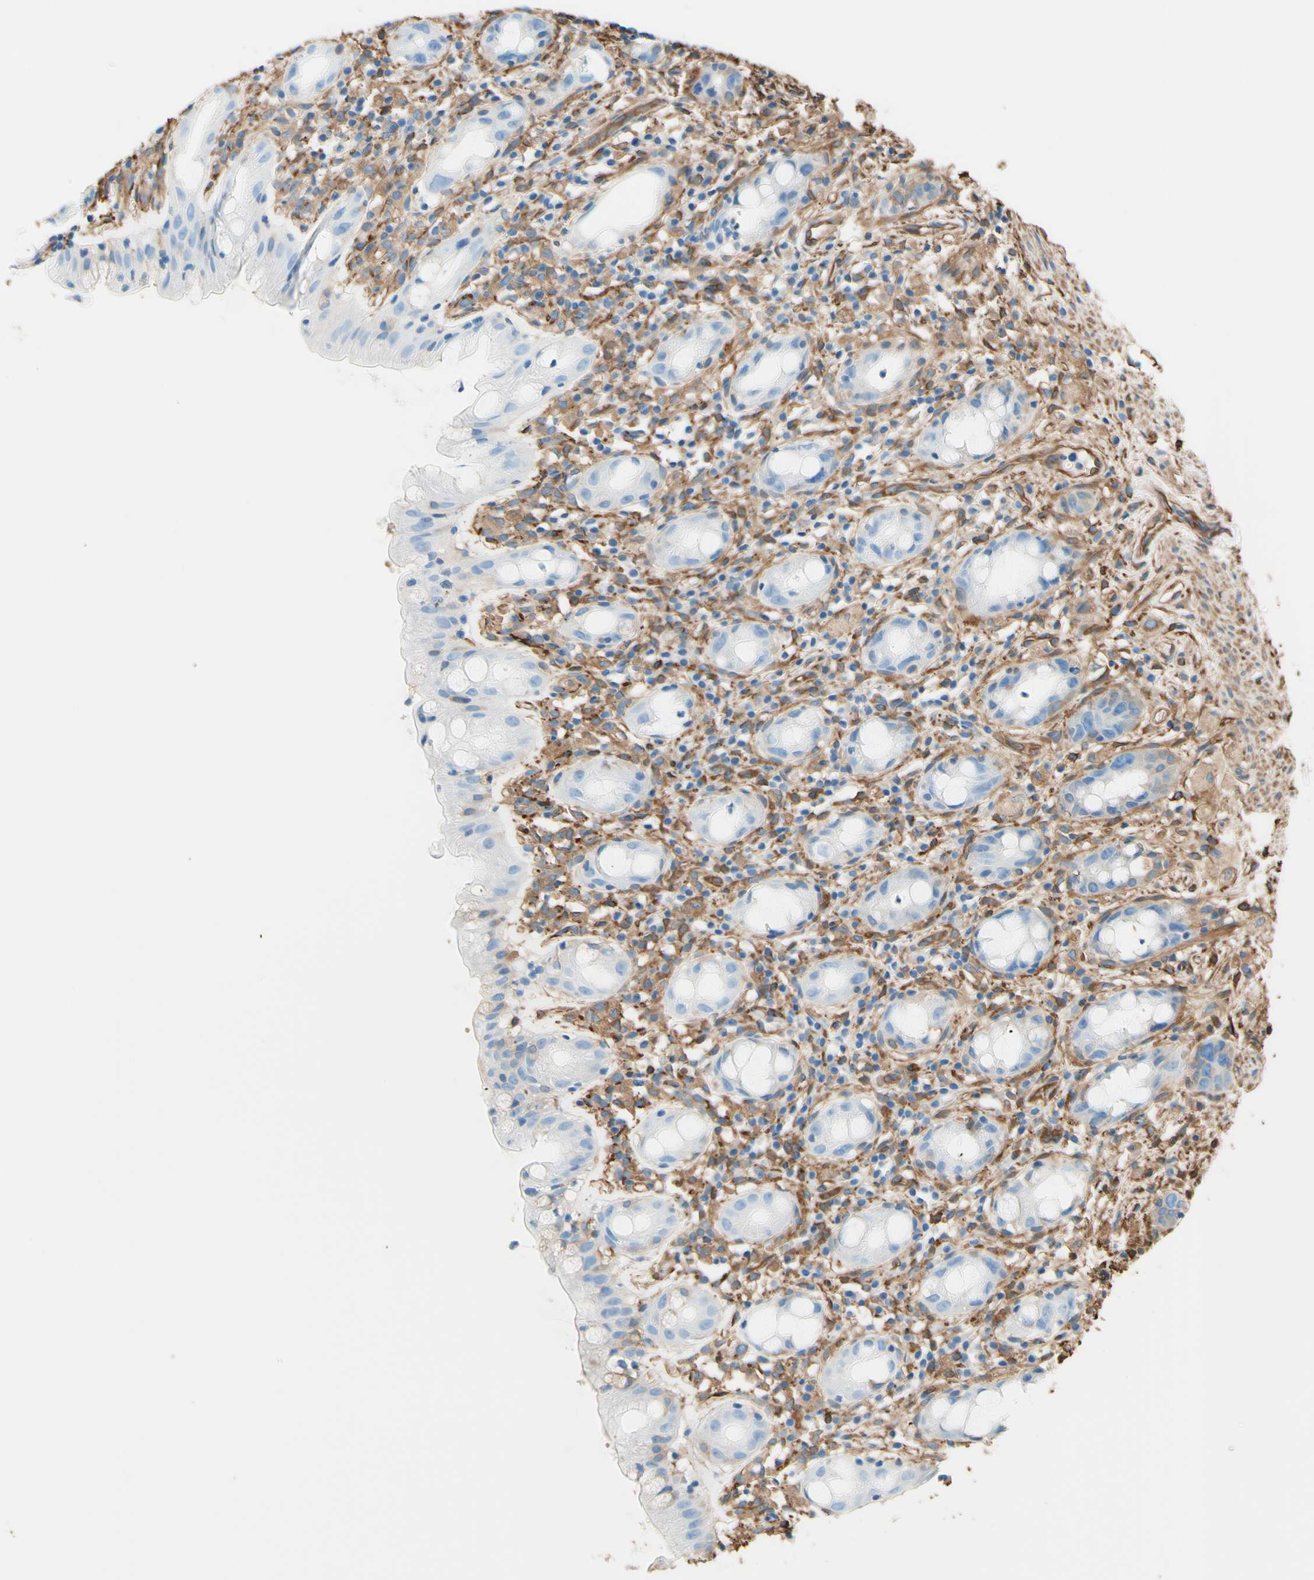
{"staining": {"intensity": "negative", "quantity": "none", "location": "none"}, "tissue": "rectum", "cell_type": "Glandular cells", "image_type": "normal", "snomed": [{"axis": "morphology", "description": "Normal tissue, NOS"}, {"axis": "topography", "description": "Rectum"}], "caption": "Glandular cells show no significant protein positivity in unremarkable rectum.", "gene": "DPYSL3", "patient": {"sex": "male", "age": 44}}